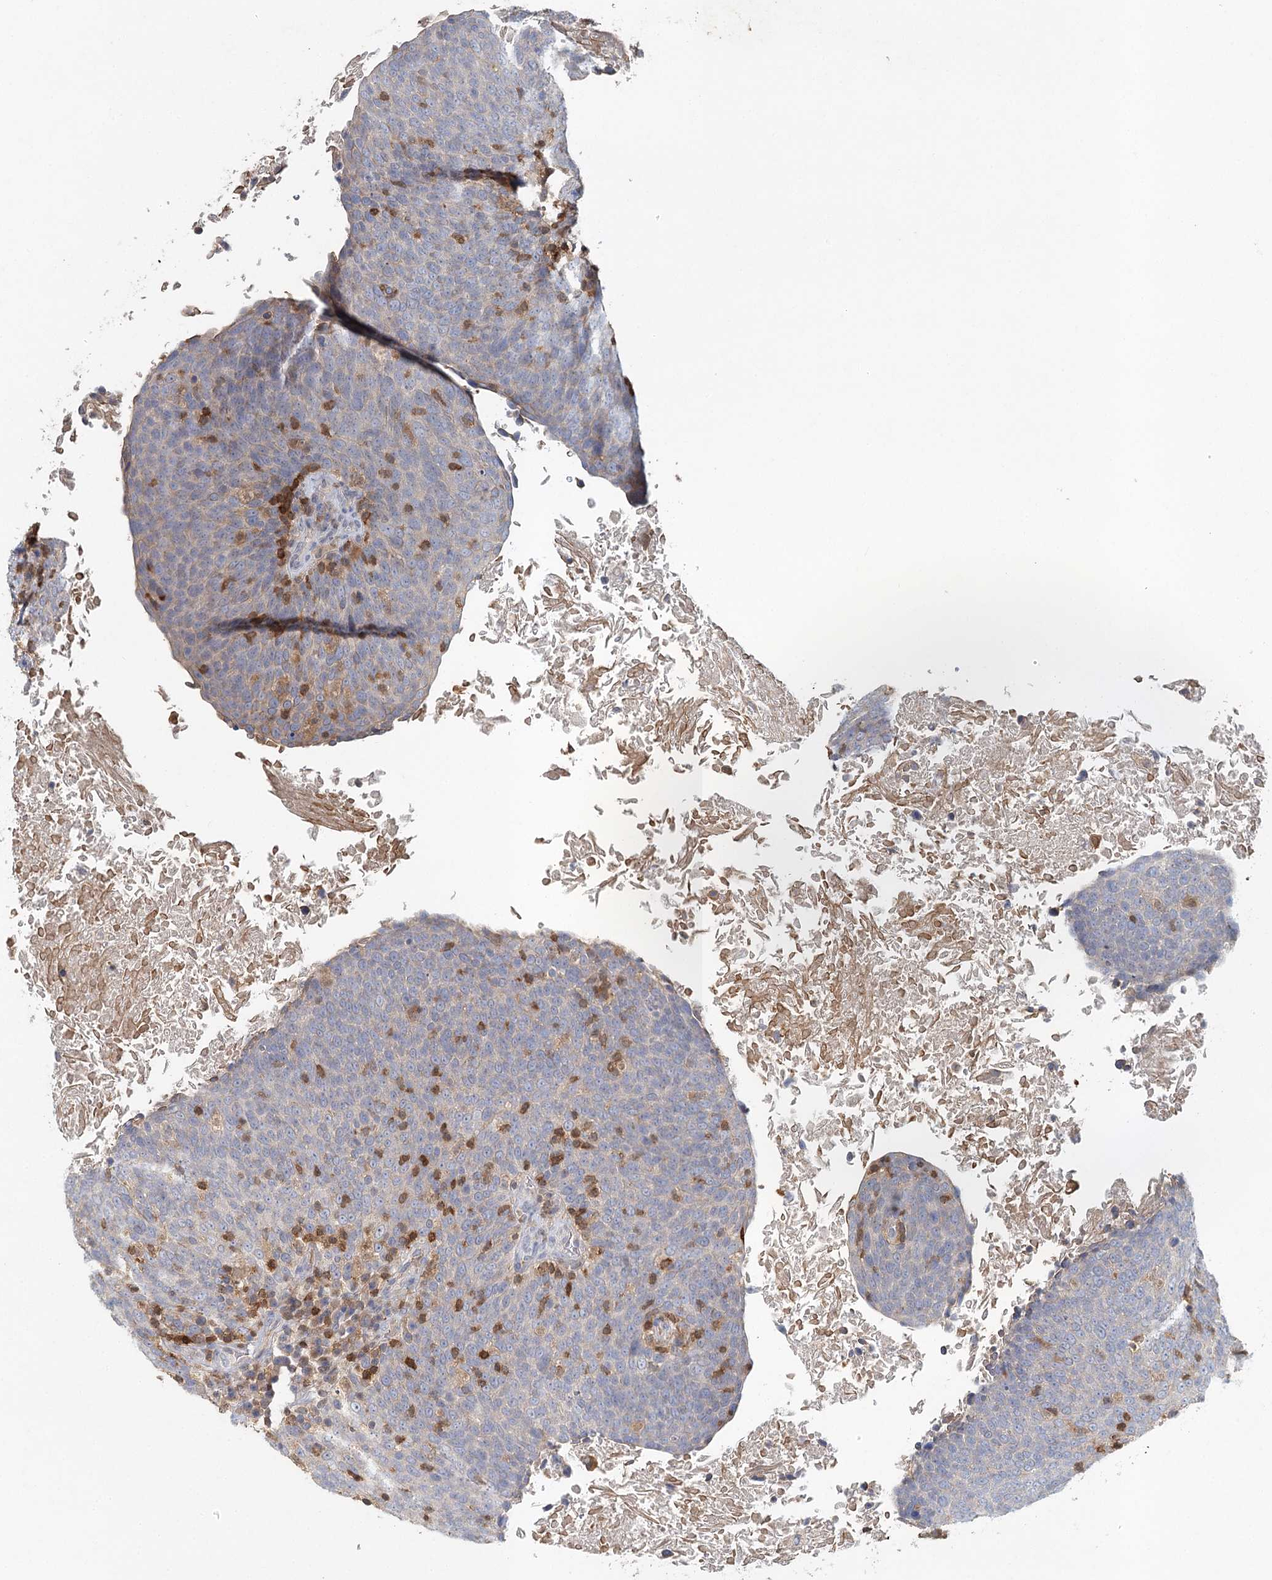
{"staining": {"intensity": "negative", "quantity": "none", "location": "none"}, "tissue": "head and neck cancer", "cell_type": "Tumor cells", "image_type": "cancer", "snomed": [{"axis": "morphology", "description": "Squamous cell carcinoma, NOS"}, {"axis": "morphology", "description": "Squamous cell carcinoma, metastatic, NOS"}, {"axis": "topography", "description": "Lymph node"}, {"axis": "topography", "description": "Head-Neck"}], "caption": "A high-resolution image shows IHC staining of metastatic squamous cell carcinoma (head and neck), which shows no significant positivity in tumor cells.", "gene": "SLC41A2", "patient": {"sex": "male", "age": 62}}